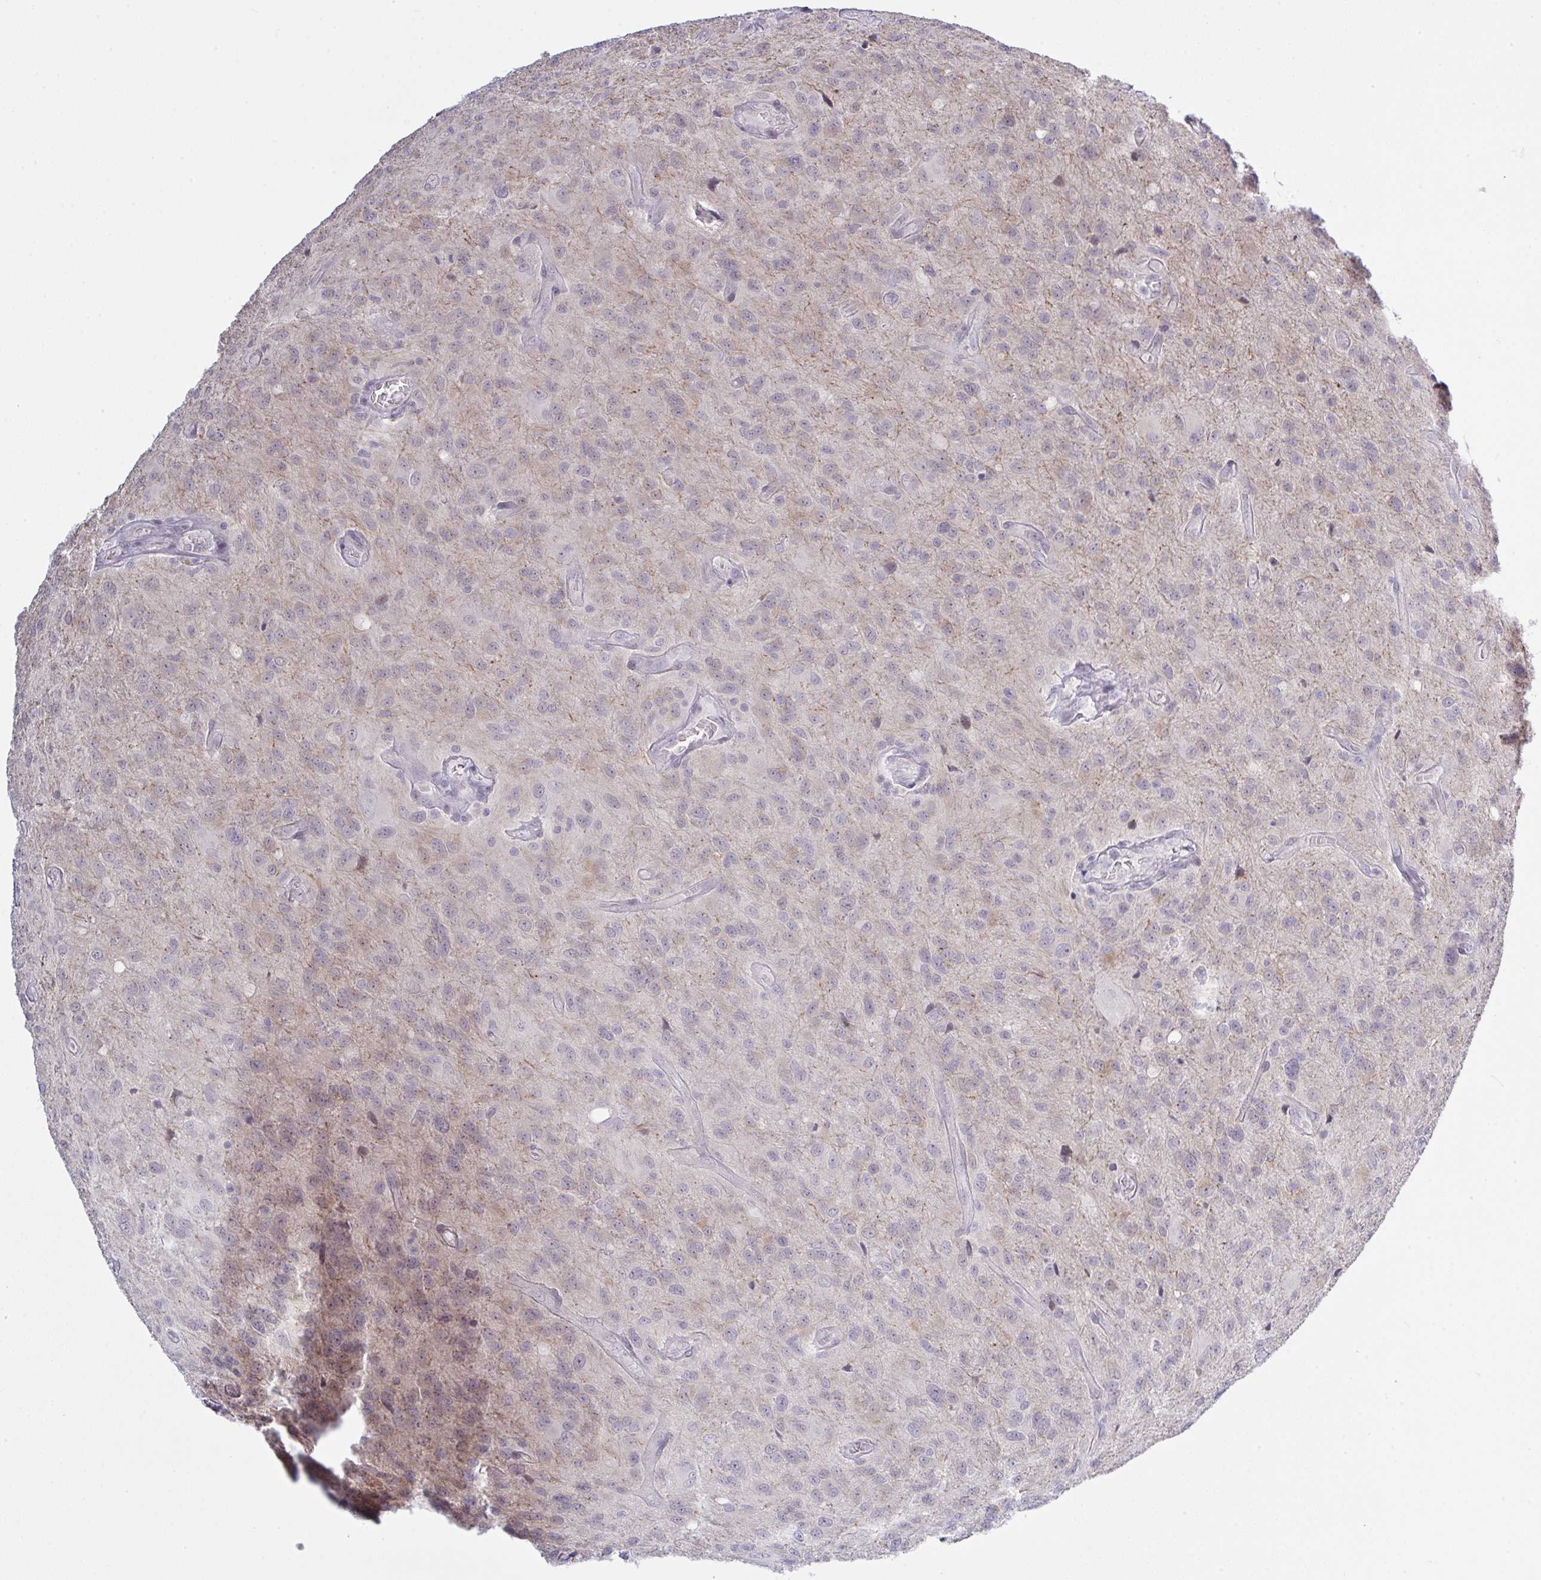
{"staining": {"intensity": "negative", "quantity": "none", "location": "none"}, "tissue": "glioma", "cell_type": "Tumor cells", "image_type": "cancer", "snomed": [{"axis": "morphology", "description": "Glioma, malignant, Low grade"}, {"axis": "topography", "description": "Brain"}], "caption": "Glioma was stained to show a protein in brown. There is no significant positivity in tumor cells. Brightfield microscopy of immunohistochemistry stained with DAB (brown) and hematoxylin (blue), captured at high magnification.", "gene": "ZNF784", "patient": {"sex": "male", "age": 66}}